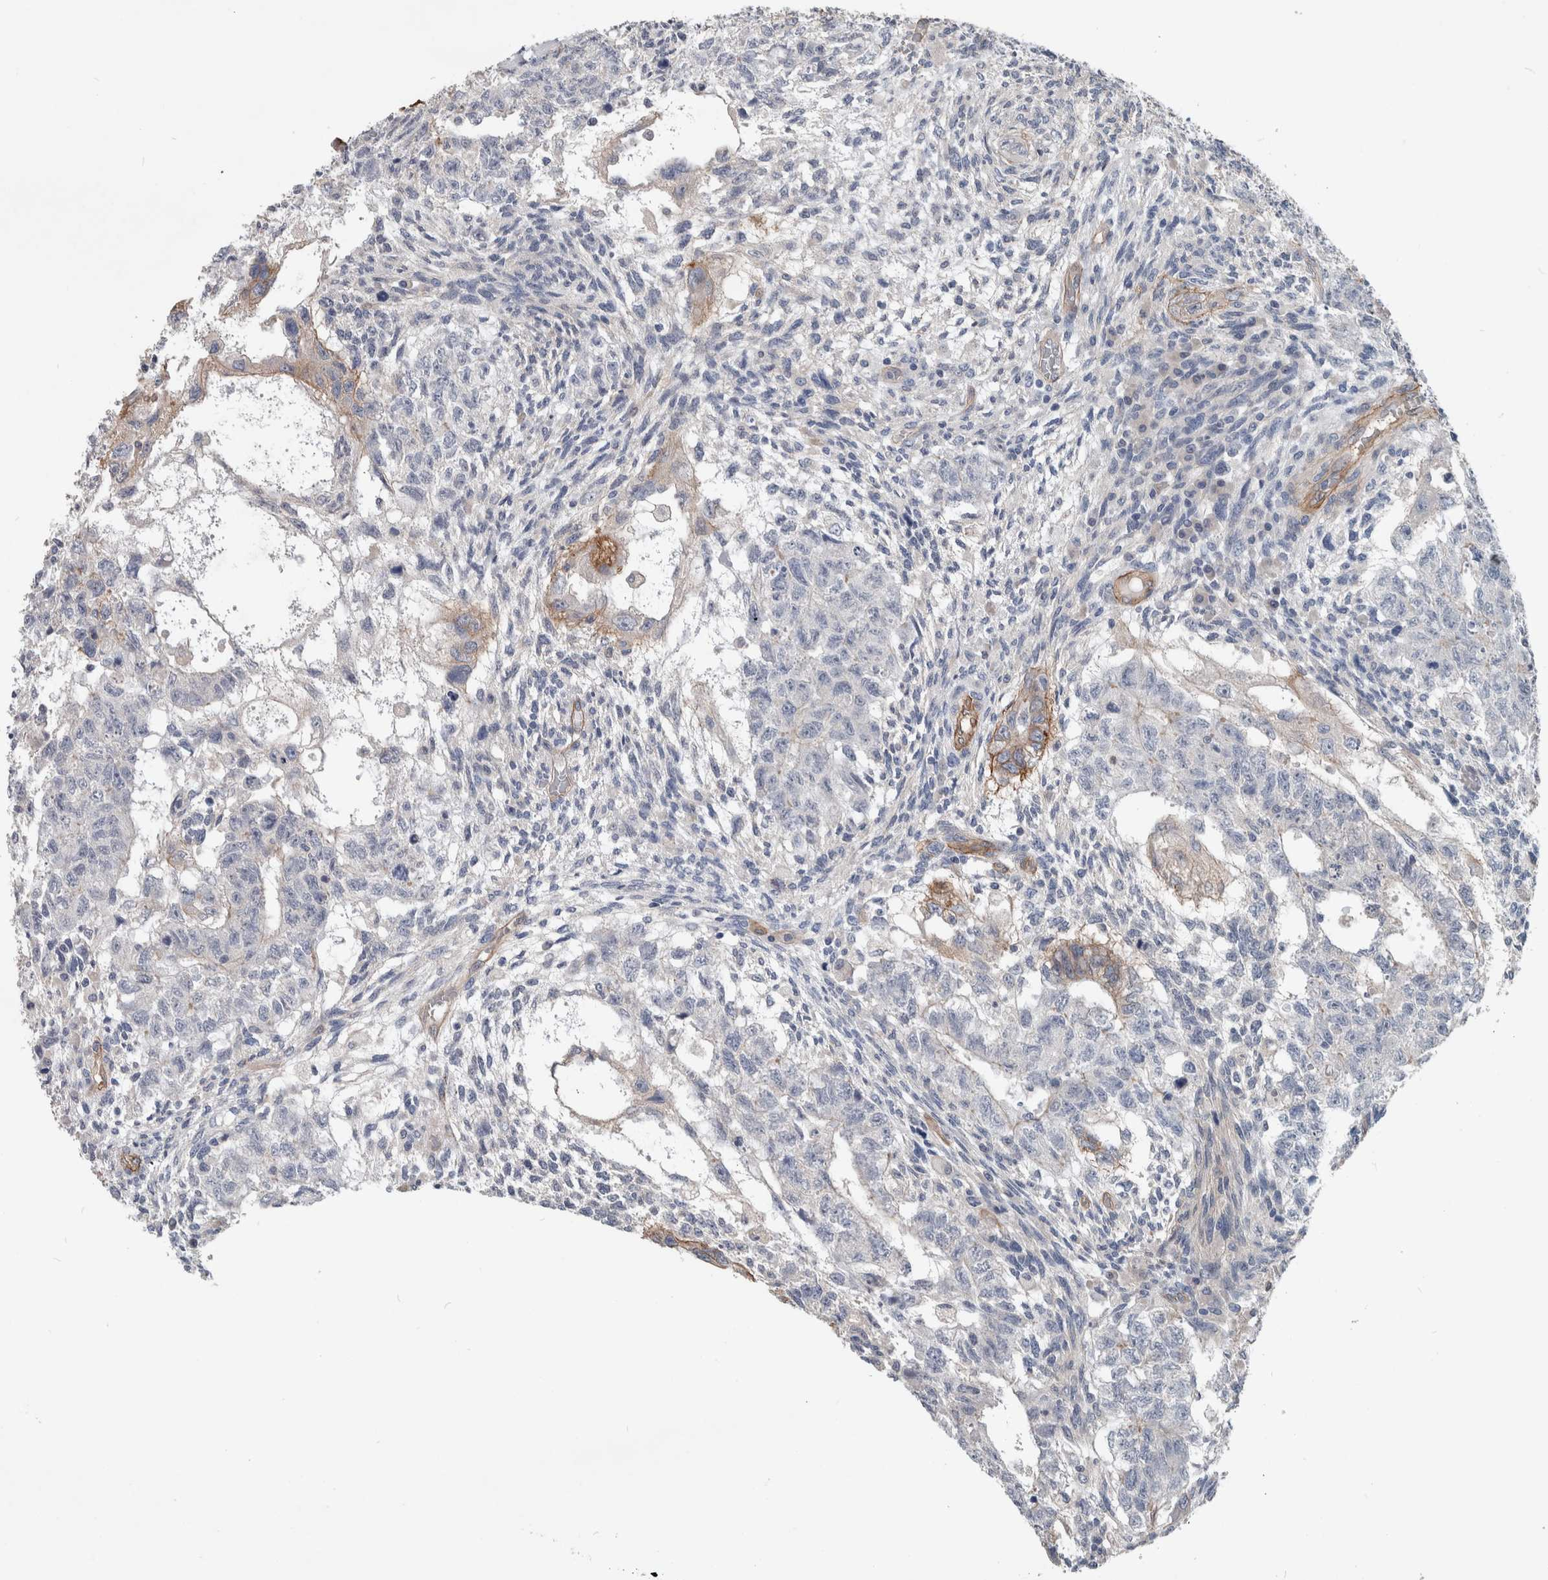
{"staining": {"intensity": "moderate", "quantity": "<25%", "location": "cytoplasmic/membranous"}, "tissue": "testis cancer", "cell_type": "Tumor cells", "image_type": "cancer", "snomed": [{"axis": "morphology", "description": "Normal tissue, NOS"}, {"axis": "morphology", "description": "Carcinoma, Embryonal, NOS"}, {"axis": "topography", "description": "Testis"}], "caption": "The histopathology image demonstrates staining of embryonal carcinoma (testis), revealing moderate cytoplasmic/membranous protein expression (brown color) within tumor cells.", "gene": "BCAM", "patient": {"sex": "male", "age": 36}}